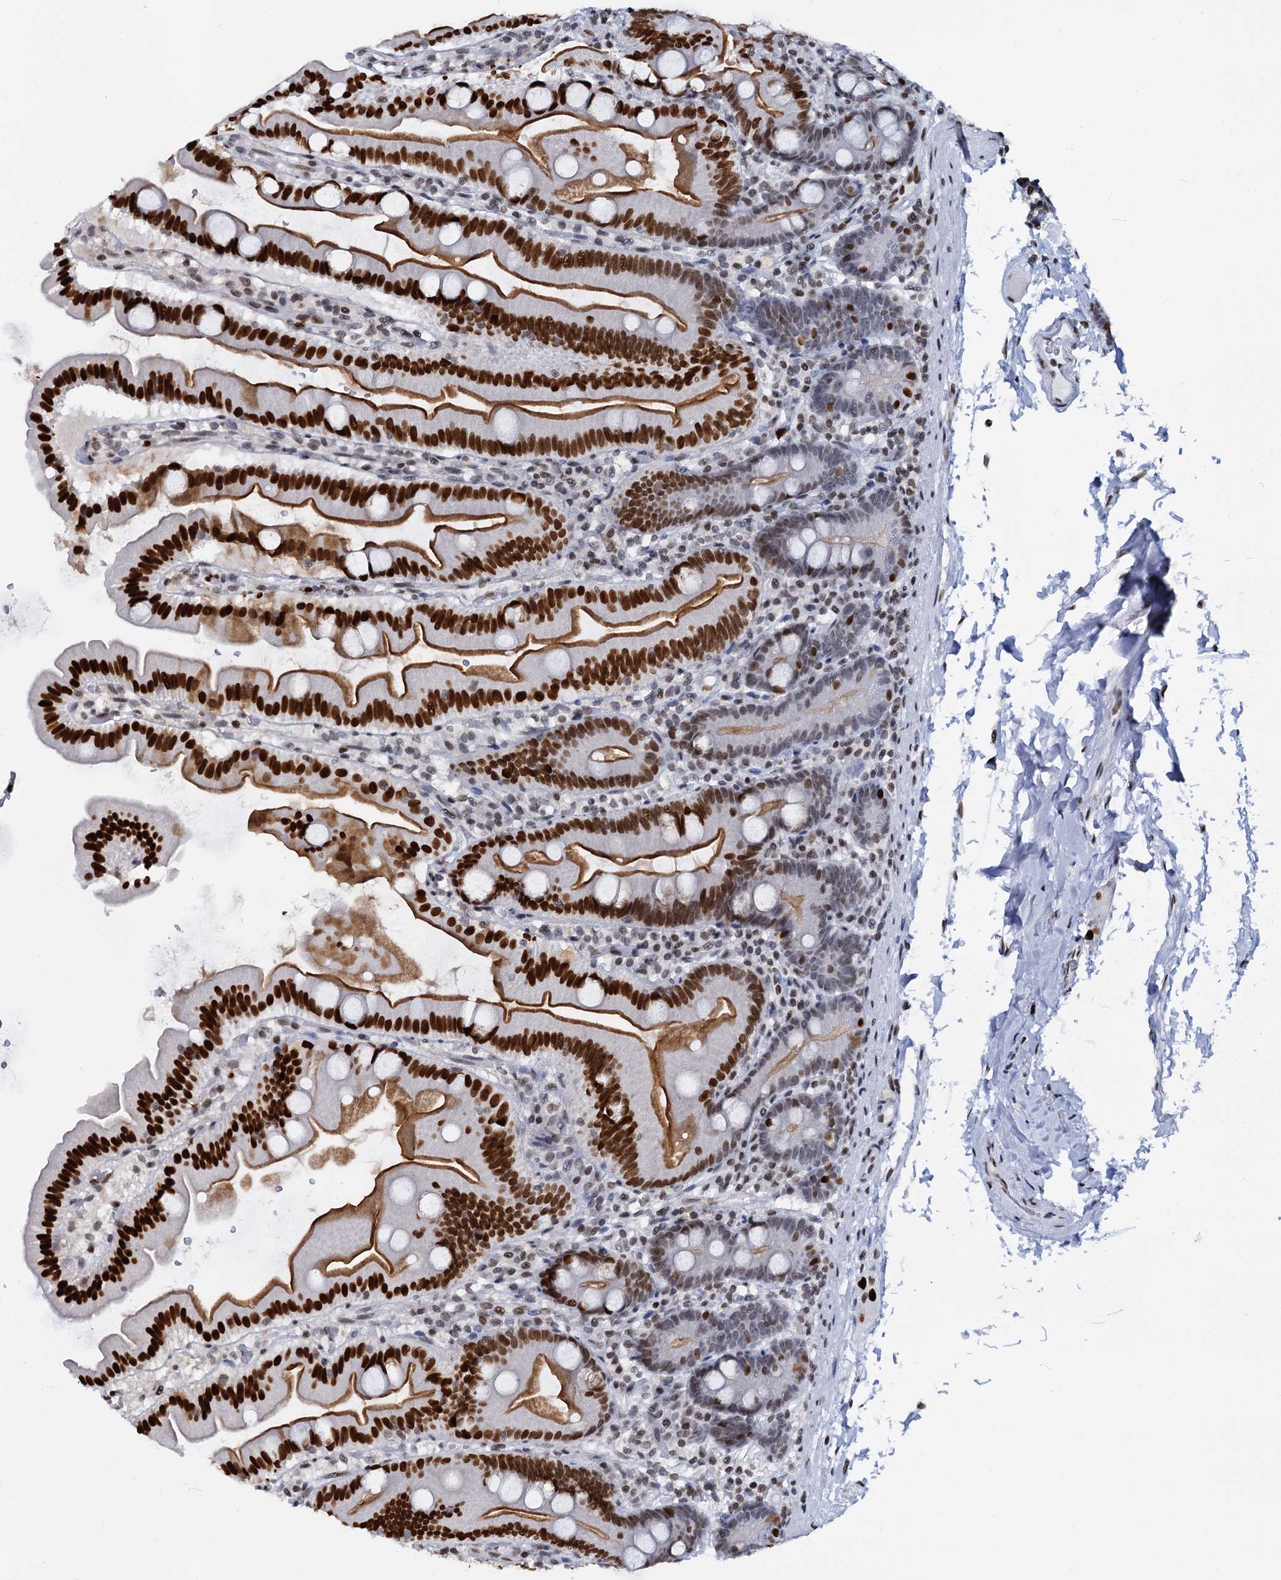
{"staining": {"intensity": "strong", "quantity": ">75%", "location": "cytoplasmic/membranous,nuclear"}, "tissue": "small intestine", "cell_type": "Glandular cells", "image_type": "normal", "snomed": [{"axis": "morphology", "description": "Normal tissue, NOS"}, {"axis": "topography", "description": "Small intestine"}], "caption": "Protein positivity by IHC reveals strong cytoplasmic/membranous,nuclear expression in approximately >75% of glandular cells in unremarkable small intestine. Using DAB (brown) and hematoxylin (blue) stains, captured at high magnification using brightfield microscopy.", "gene": "CMAS", "patient": {"sex": "female", "age": 68}}